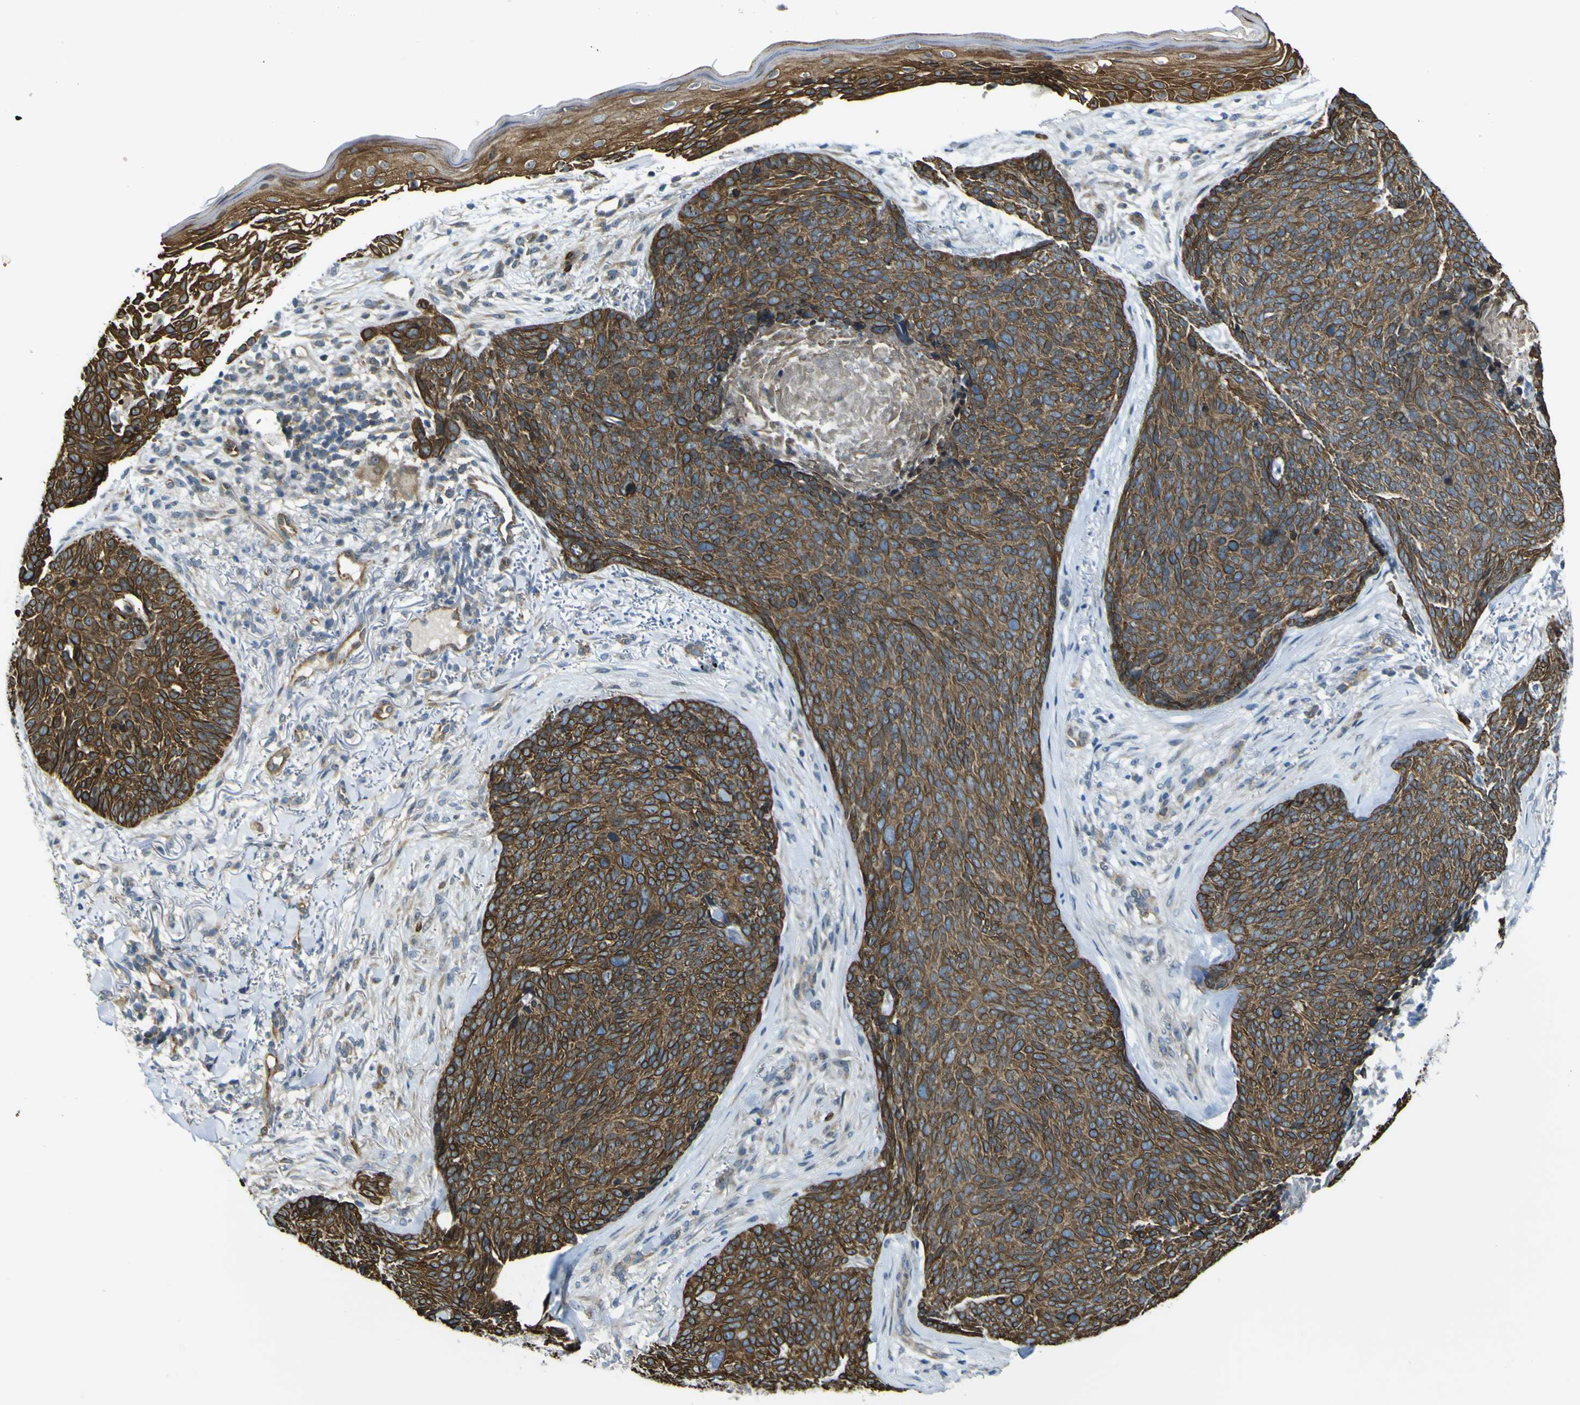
{"staining": {"intensity": "strong", "quantity": ">75%", "location": "cytoplasmic/membranous"}, "tissue": "skin cancer", "cell_type": "Tumor cells", "image_type": "cancer", "snomed": [{"axis": "morphology", "description": "Basal cell carcinoma"}, {"axis": "topography", "description": "Skin"}], "caption": "Brown immunohistochemical staining in skin cancer (basal cell carcinoma) shows strong cytoplasmic/membranous expression in approximately >75% of tumor cells.", "gene": "KDM7A", "patient": {"sex": "female", "age": 70}}